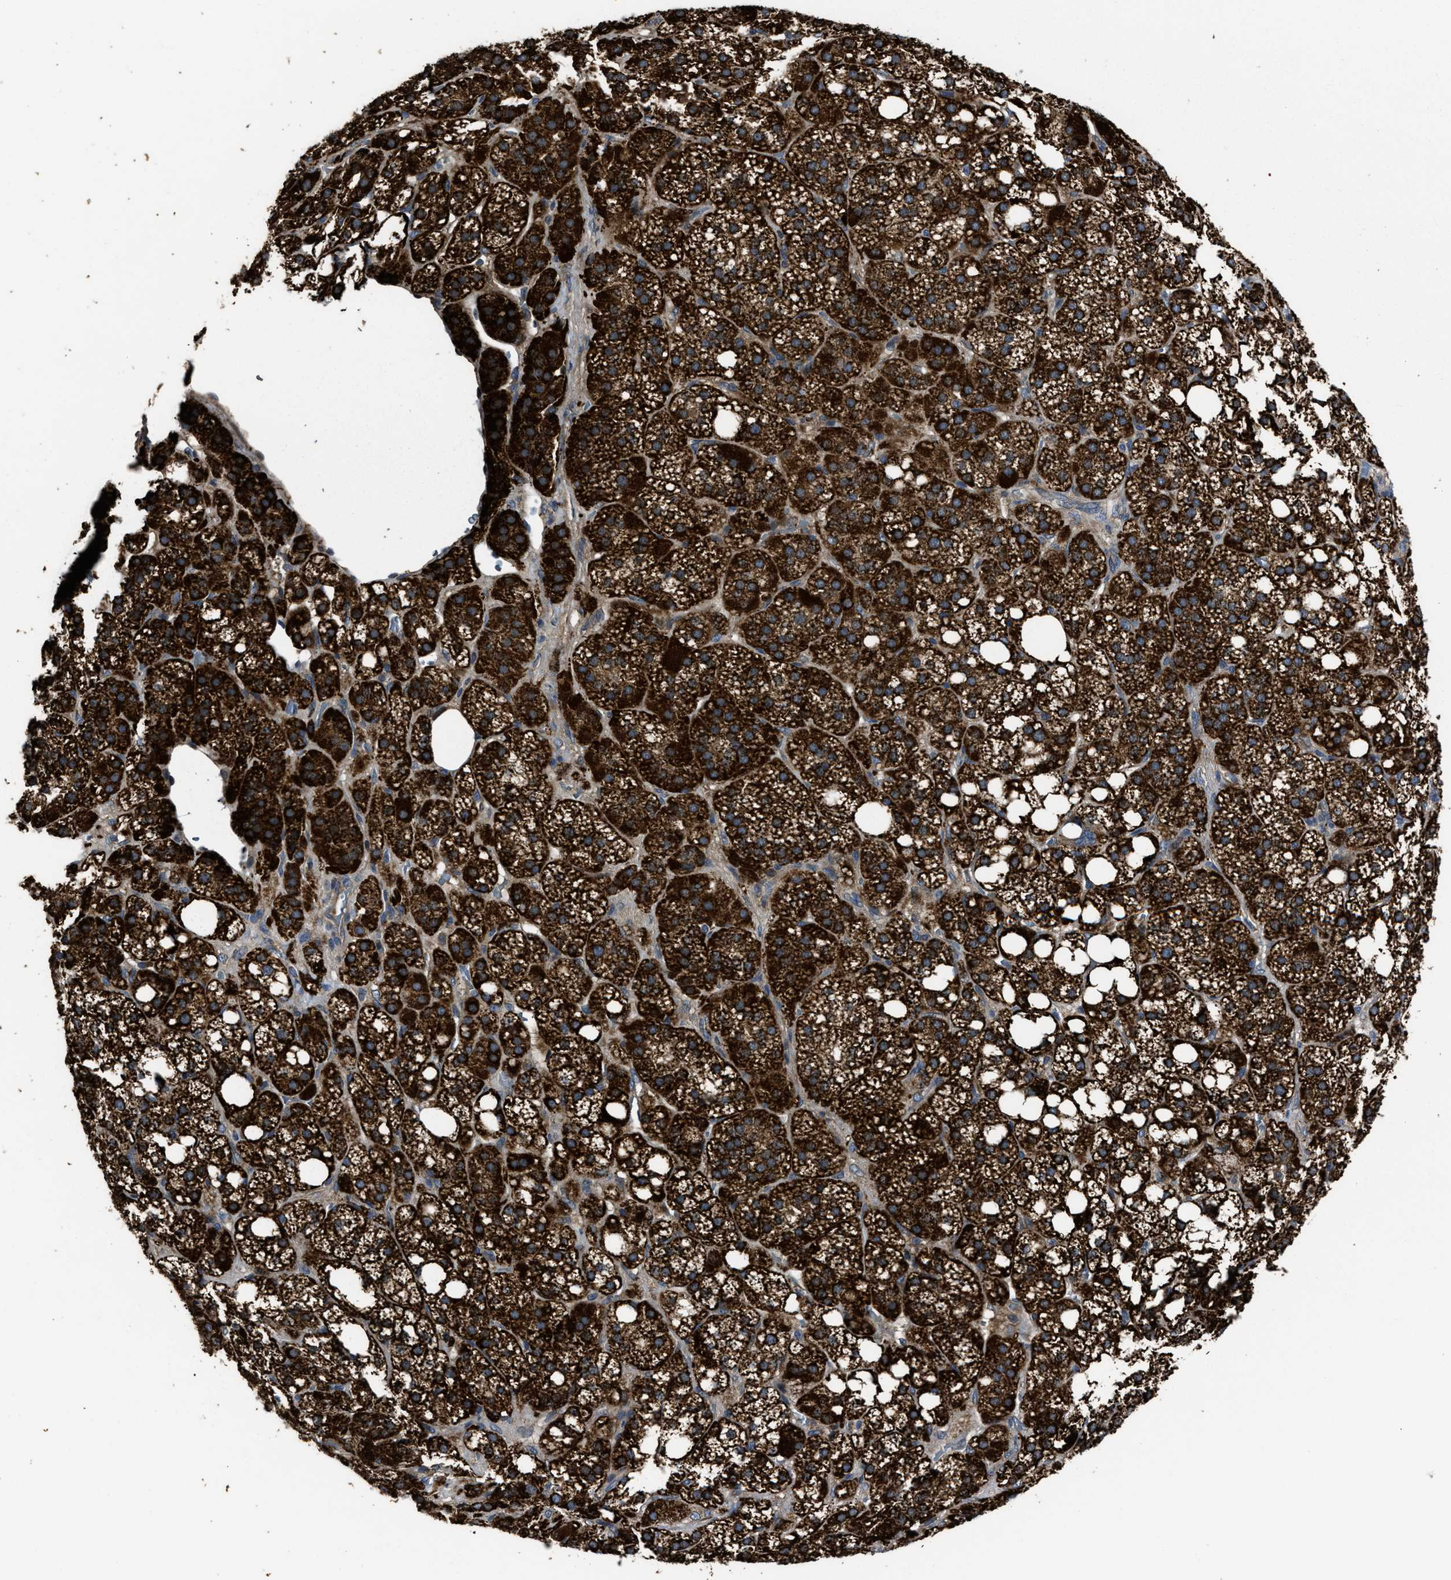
{"staining": {"intensity": "strong", "quantity": ">75%", "location": "cytoplasmic/membranous"}, "tissue": "adrenal gland", "cell_type": "Glandular cells", "image_type": "normal", "snomed": [{"axis": "morphology", "description": "Normal tissue, NOS"}, {"axis": "topography", "description": "Adrenal gland"}], "caption": "Immunohistochemical staining of unremarkable human adrenal gland shows strong cytoplasmic/membranous protein positivity in about >75% of glandular cells. The protein is shown in brown color, while the nuclei are stained blue.", "gene": "PASK", "patient": {"sex": "female", "age": 59}}